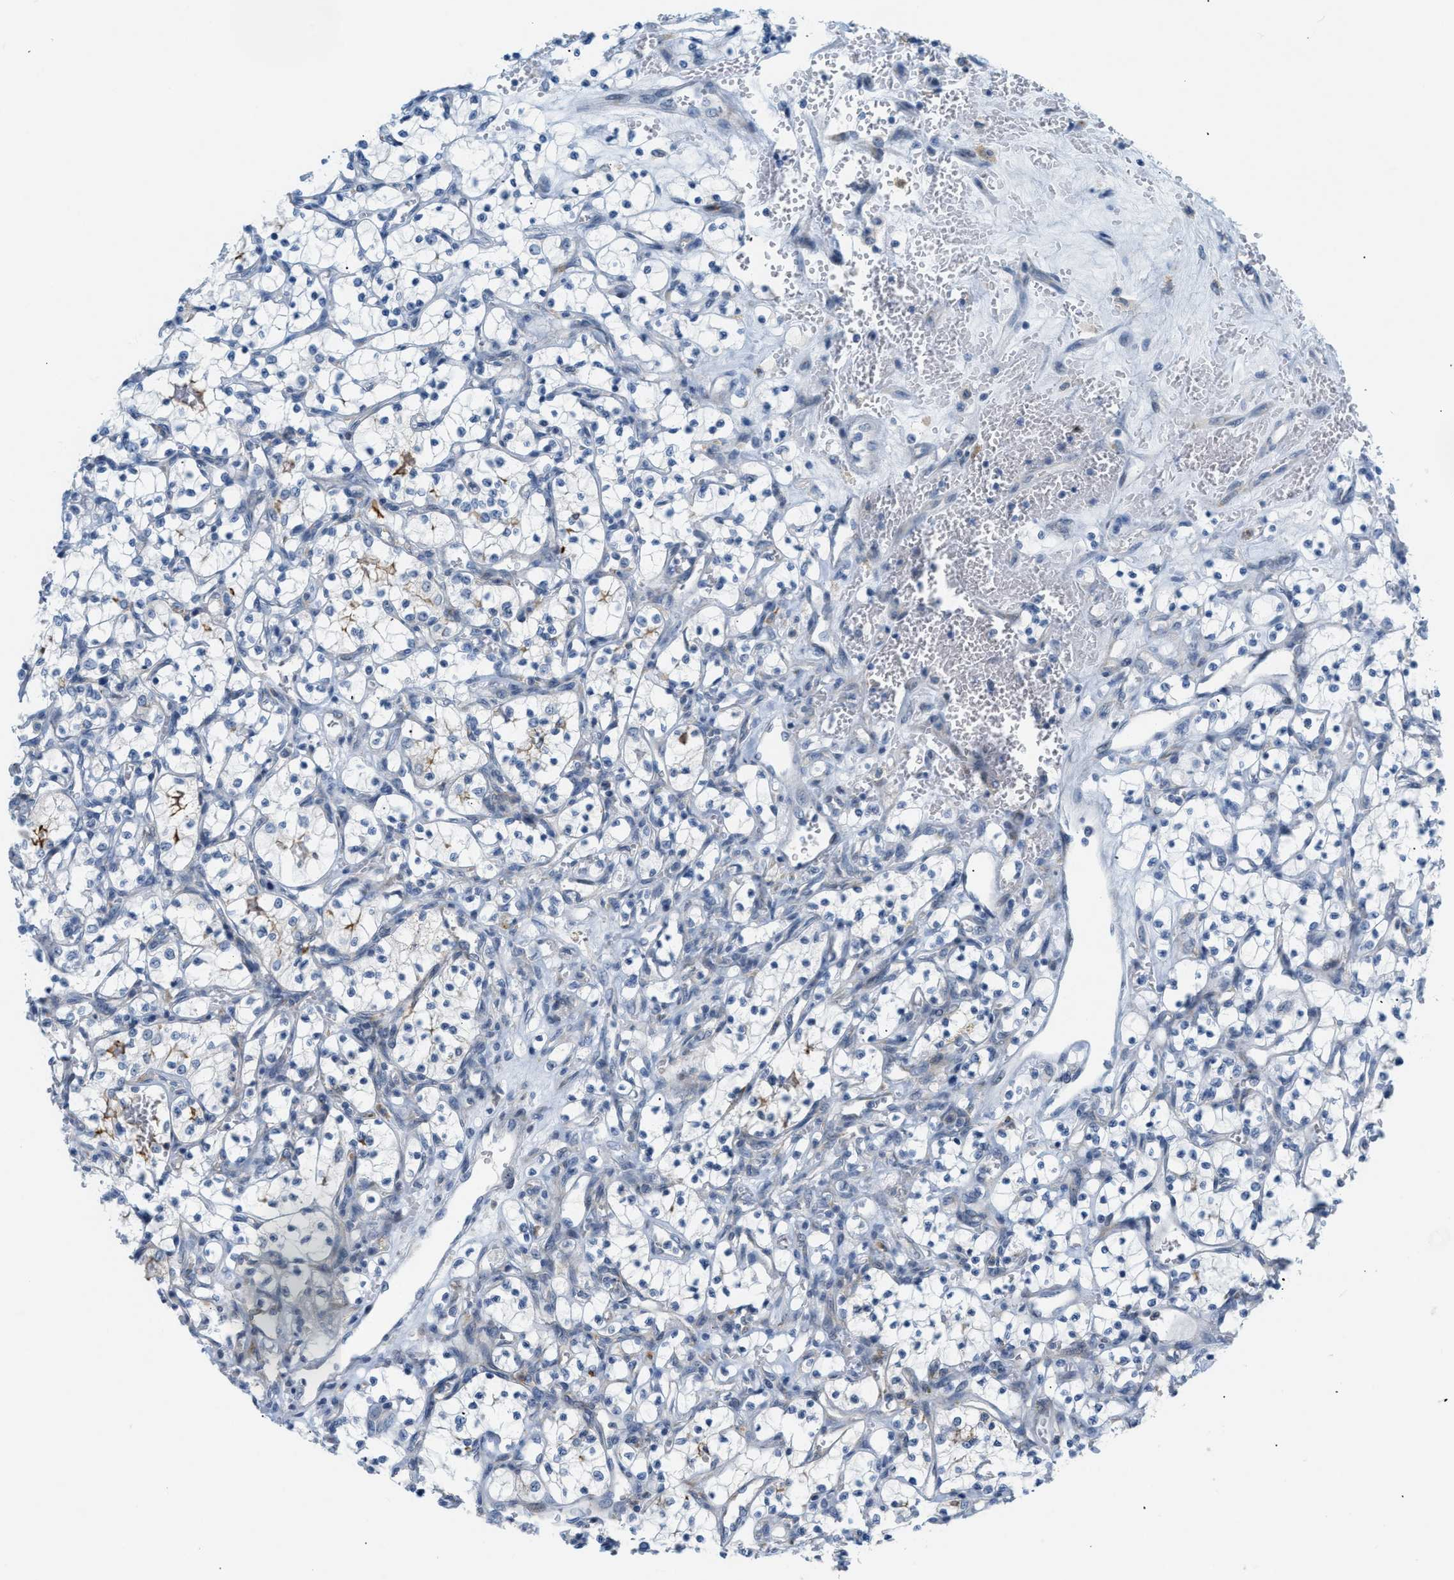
{"staining": {"intensity": "negative", "quantity": "none", "location": "none"}, "tissue": "renal cancer", "cell_type": "Tumor cells", "image_type": "cancer", "snomed": [{"axis": "morphology", "description": "Adenocarcinoma, NOS"}, {"axis": "topography", "description": "Kidney"}], "caption": "An IHC micrograph of renal cancer (adenocarcinoma) is shown. There is no staining in tumor cells of renal cancer (adenocarcinoma).", "gene": "ZNF408", "patient": {"sex": "female", "age": 69}}